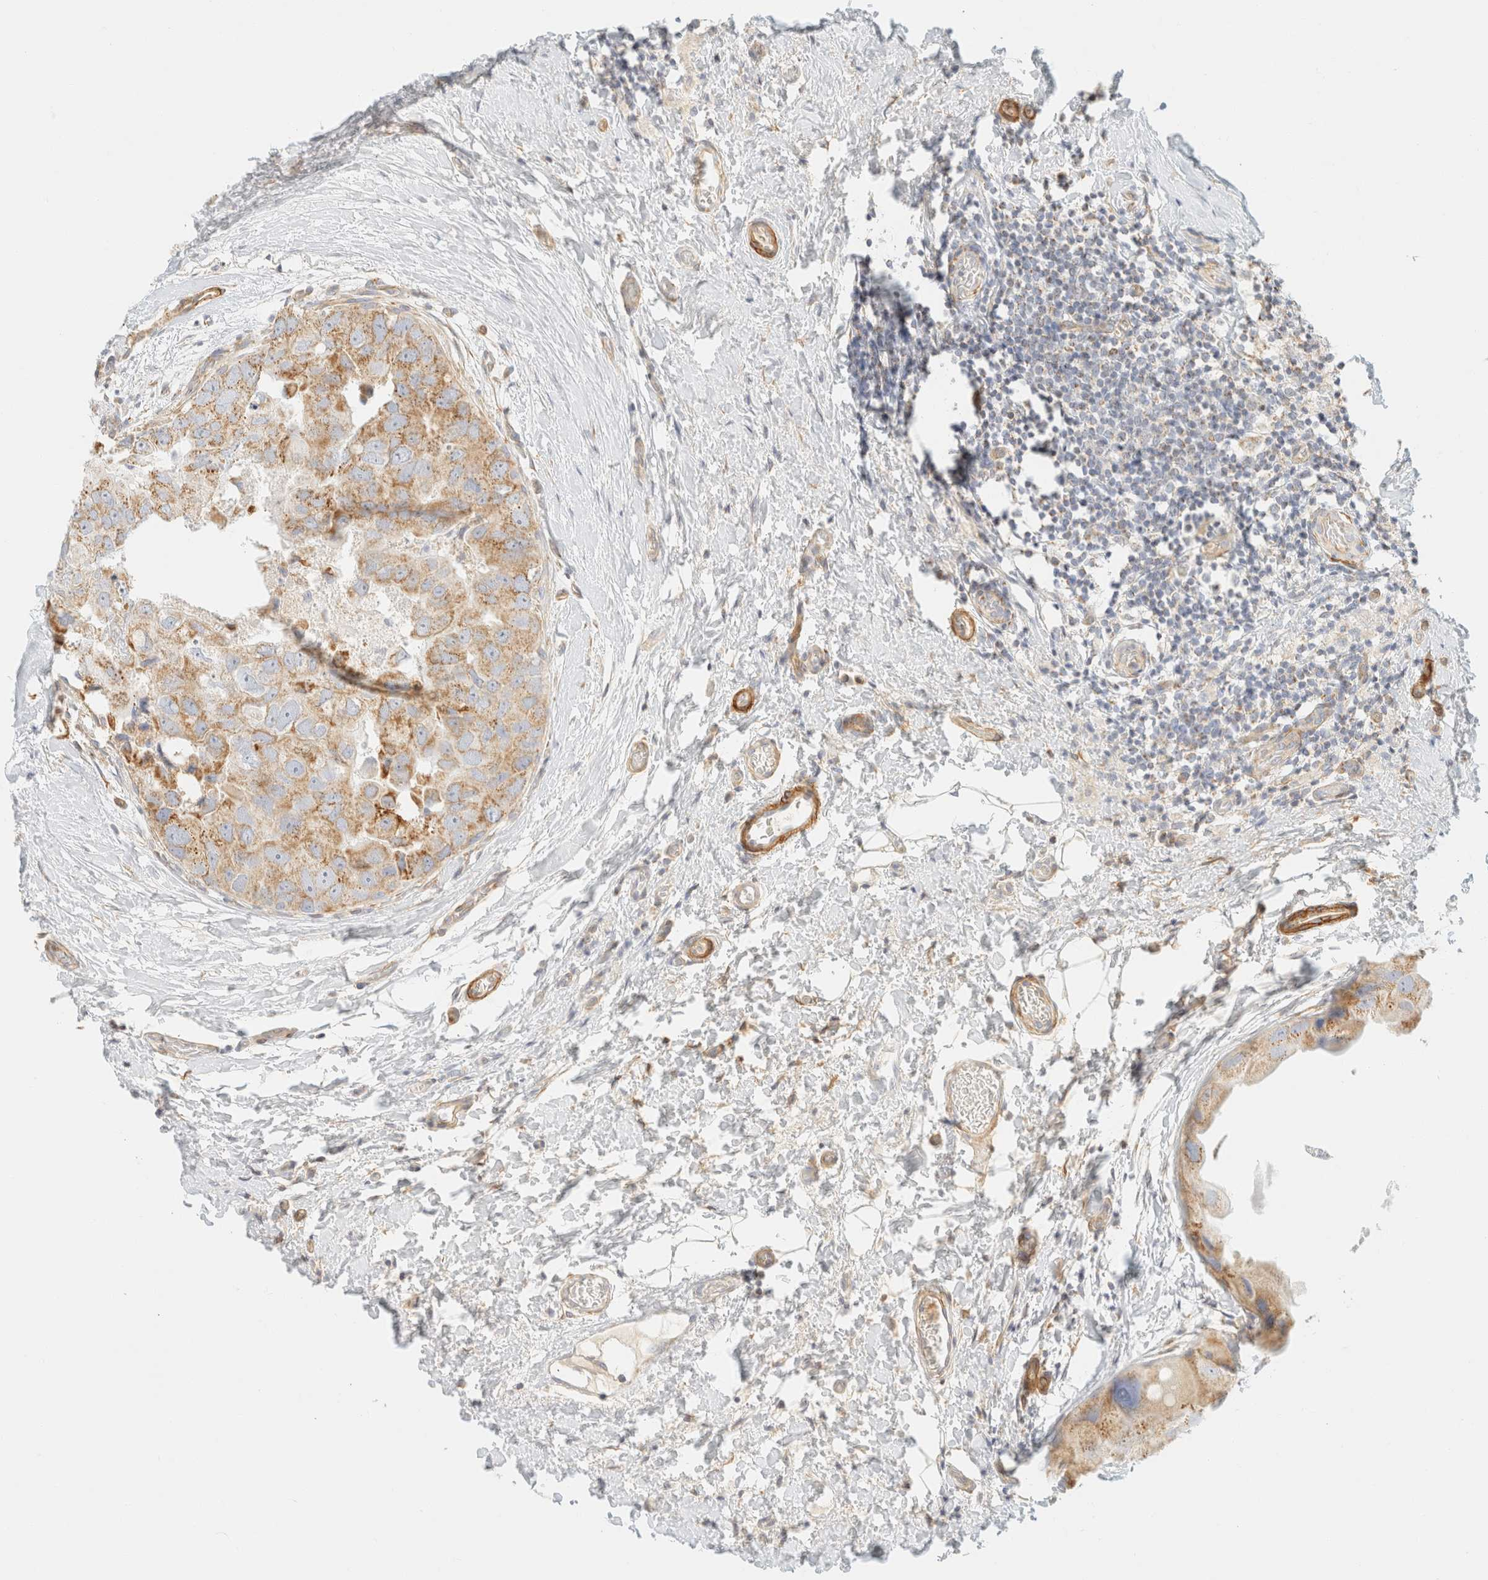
{"staining": {"intensity": "moderate", "quantity": ">75%", "location": "cytoplasmic/membranous"}, "tissue": "breast cancer", "cell_type": "Tumor cells", "image_type": "cancer", "snomed": [{"axis": "morphology", "description": "Duct carcinoma"}, {"axis": "topography", "description": "Breast"}], "caption": "A medium amount of moderate cytoplasmic/membranous positivity is present in approximately >75% of tumor cells in infiltrating ductal carcinoma (breast) tissue.", "gene": "MRM3", "patient": {"sex": "female", "age": 62}}